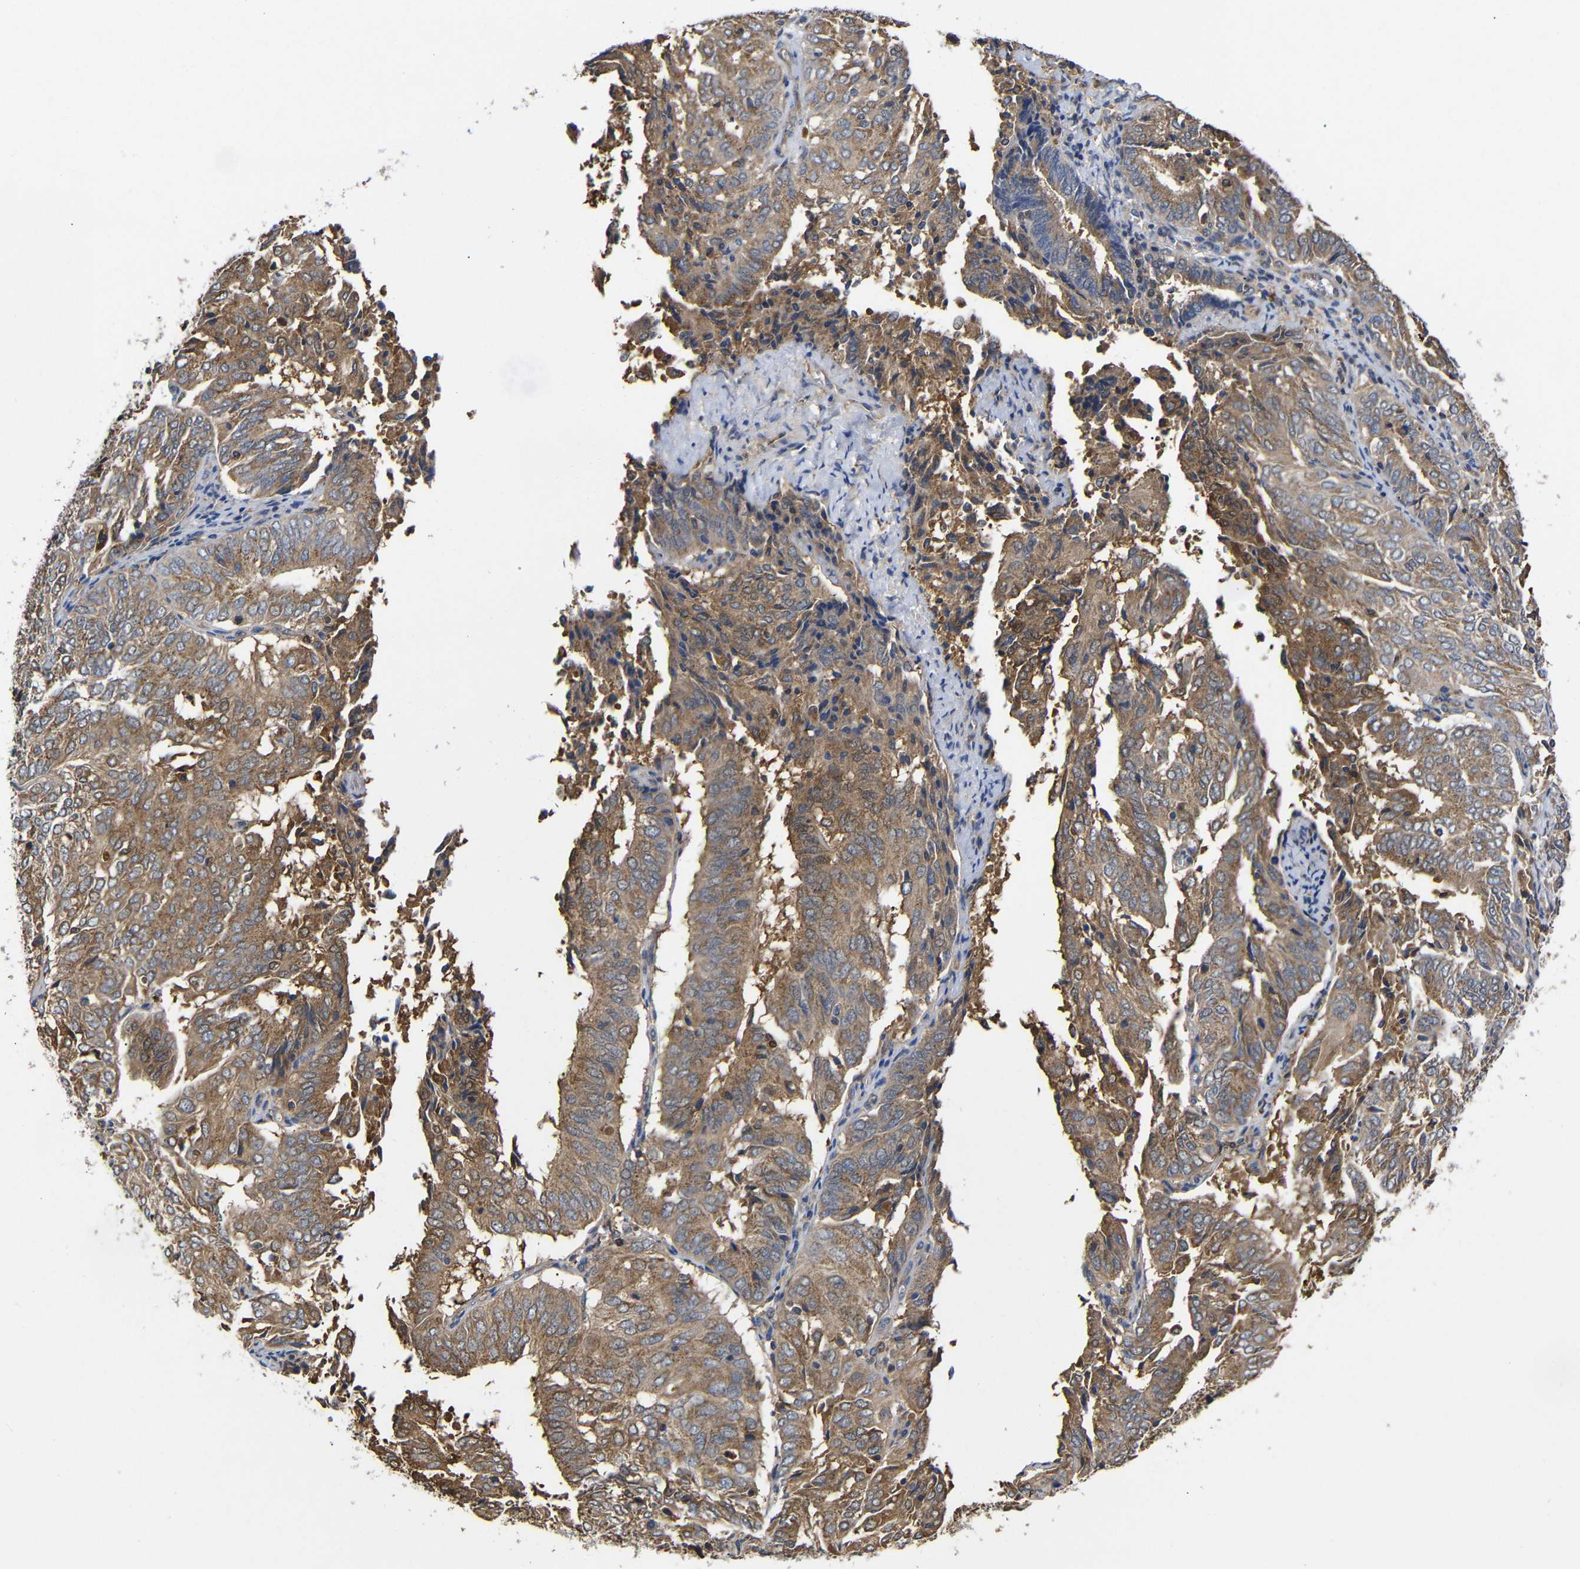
{"staining": {"intensity": "moderate", "quantity": ">75%", "location": "cytoplasmic/membranous"}, "tissue": "endometrial cancer", "cell_type": "Tumor cells", "image_type": "cancer", "snomed": [{"axis": "morphology", "description": "Adenocarcinoma, NOS"}, {"axis": "topography", "description": "Uterus"}], "caption": "Immunohistochemistry (DAB (3,3'-diaminobenzidine)) staining of human adenocarcinoma (endometrial) reveals moderate cytoplasmic/membranous protein positivity in about >75% of tumor cells. (Brightfield microscopy of DAB IHC at high magnification).", "gene": "LRRCC1", "patient": {"sex": "female", "age": 60}}